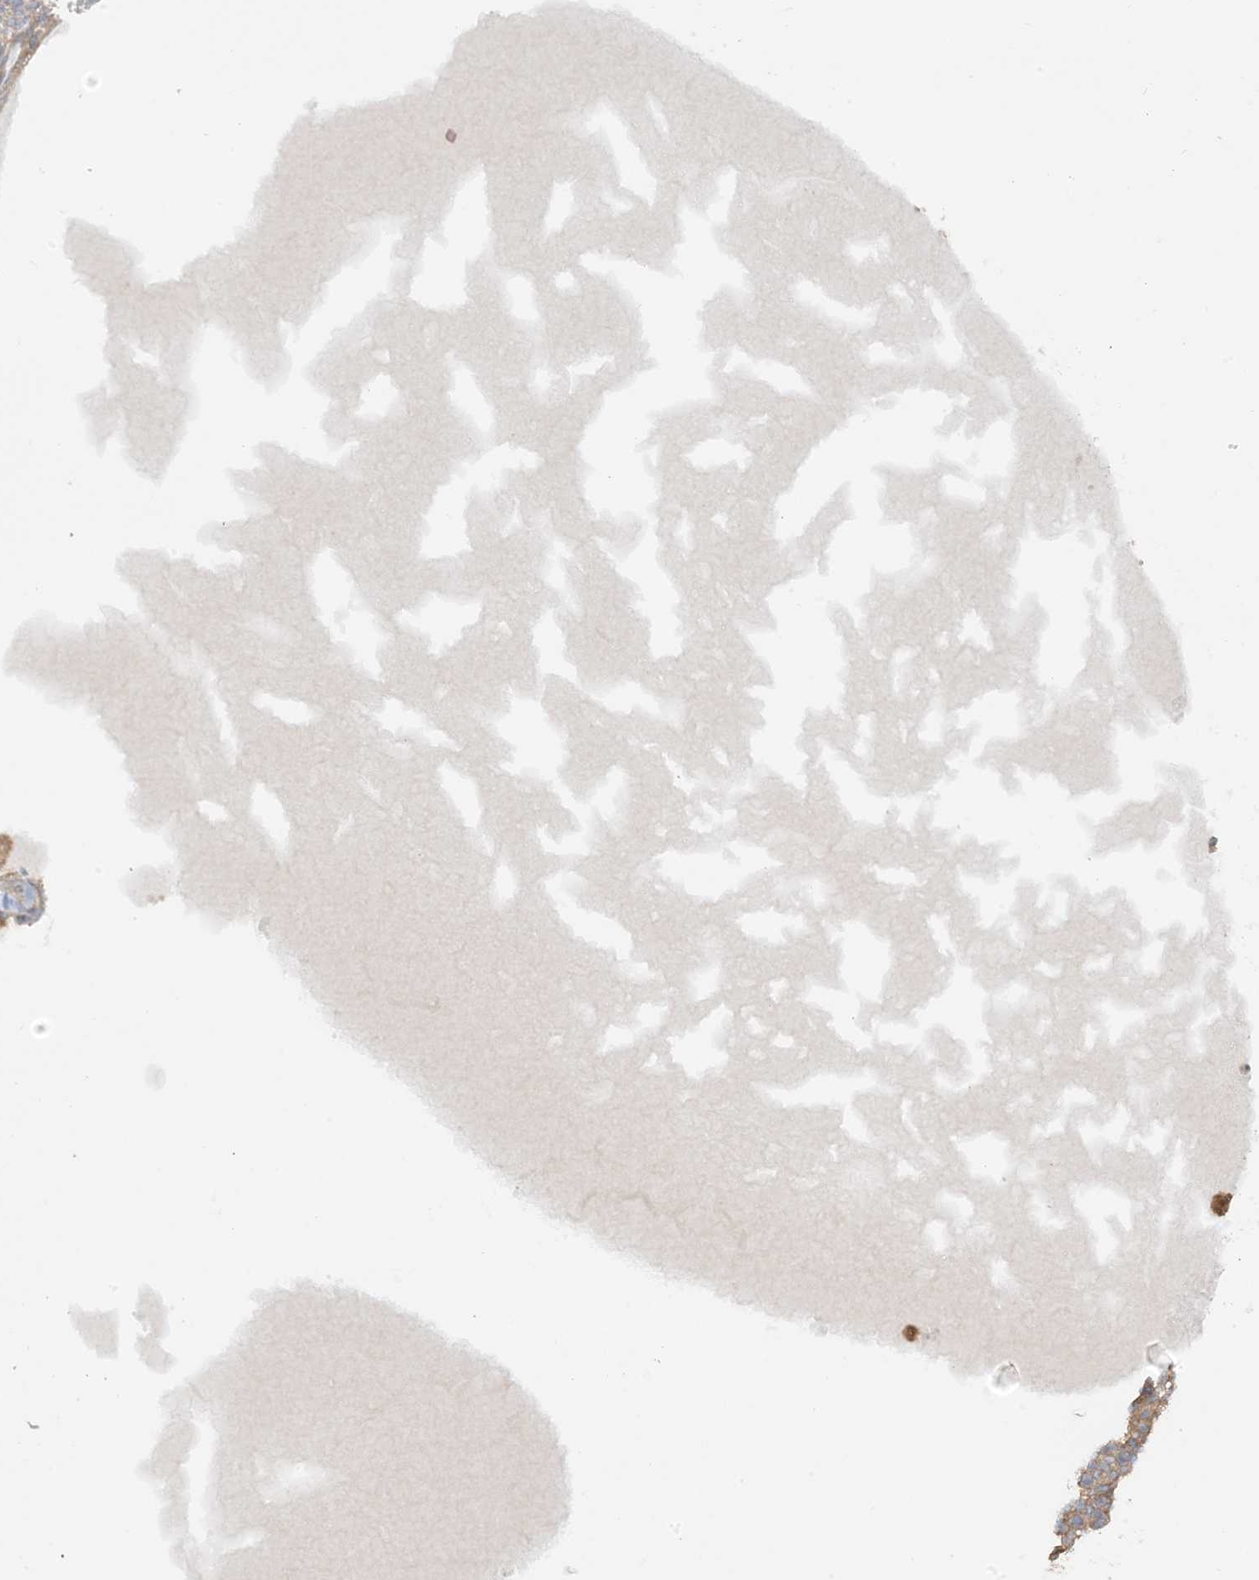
{"staining": {"intensity": "weak", "quantity": "25%-75%", "location": "cytoplasmic/membranous"}, "tissue": "skin cancer", "cell_type": "Tumor cells", "image_type": "cancer", "snomed": [{"axis": "morphology", "description": "Squamous cell carcinoma, NOS"}, {"axis": "topography", "description": "Skin"}], "caption": "Skin squamous cell carcinoma stained for a protein (brown) demonstrates weak cytoplasmic/membranous positive staining in approximately 25%-75% of tumor cells.", "gene": "CAPZB", "patient": {"sex": "female", "age": 90}}